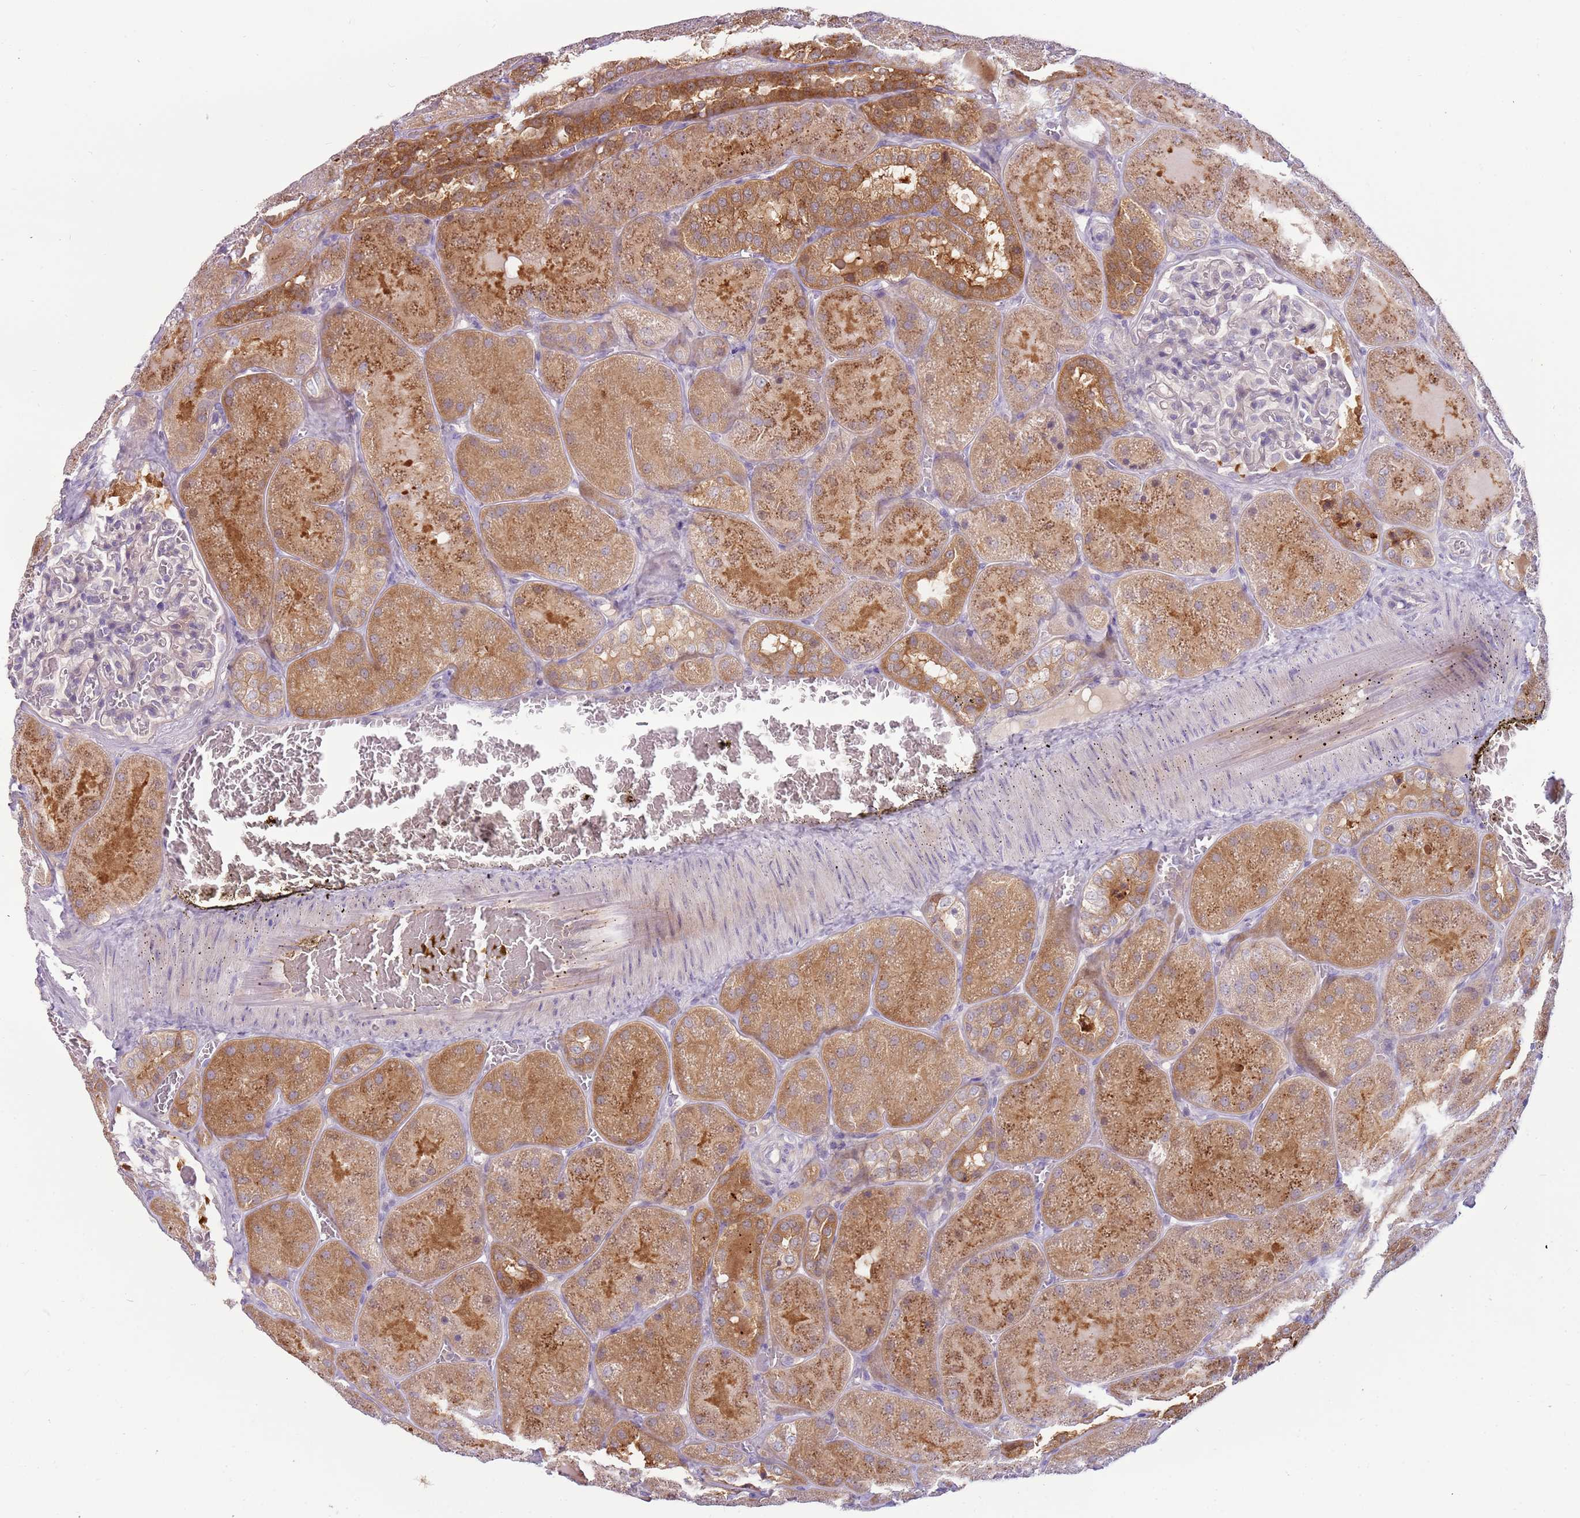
{"staining": {"intensity": "negative", "quantity": "none", "location": "none"}, "tissue": "kidney", "cell_type": "Cells in glomeruli", "image_type": "normal", "snomed": [{"axis": "morphology", "description": "Normal tissue, NOS"}, {"axis": "topography", "description": "Kidney"}], "caption": "A high-resolution photomicrograph shows immunohistochemistry (IHC) staining of normal kidney, which demonstrates no significant positivity in cells in glomeruli.", "gene": "ARHGAP5", "patient": {"sex": "male", "age": 28}}